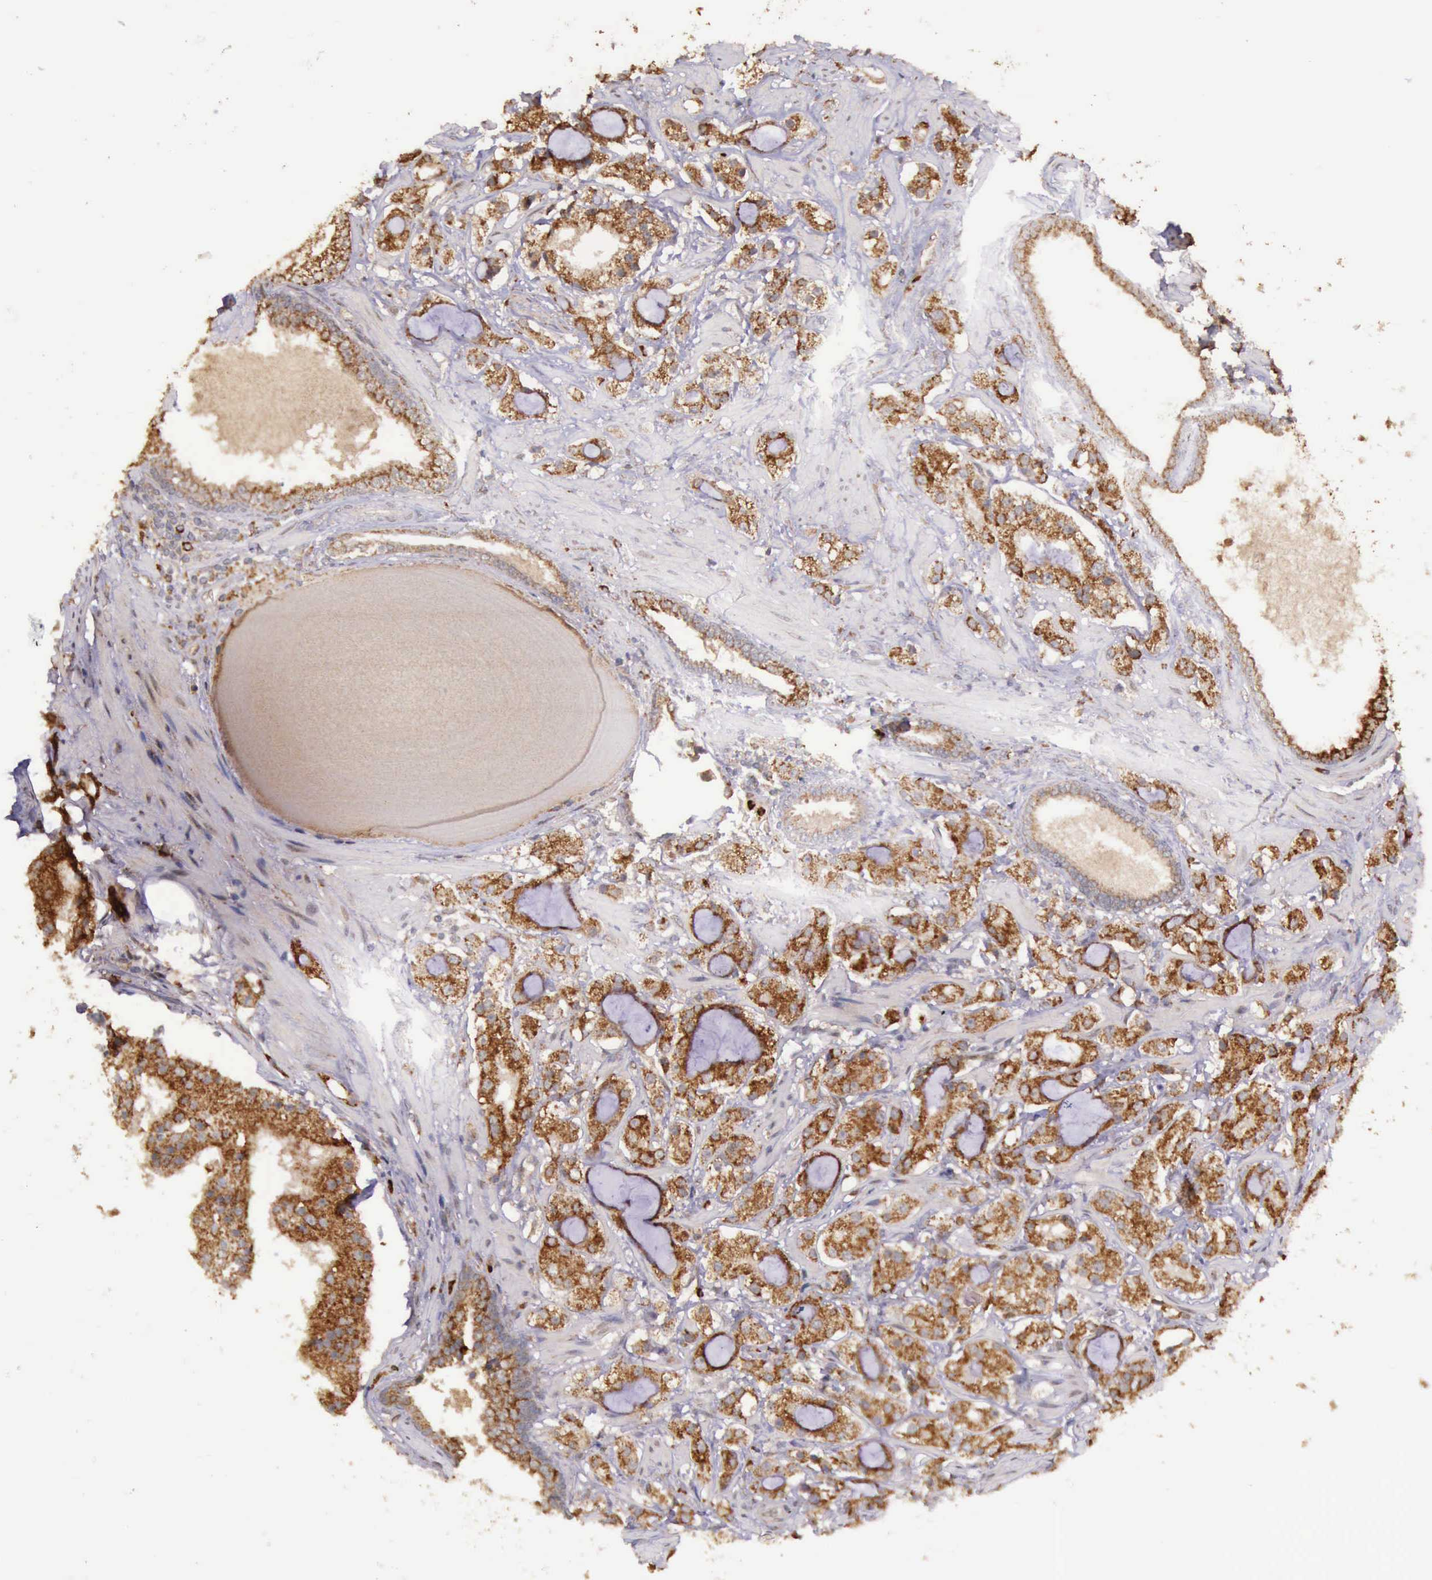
{"staining": {"intensity": "moderate", "quantity": ">75%", "location": "cytoplasmic/membranous"}, "tissue": "prostate cancer", "cell_type": "Tumor cells", "image_type": "cancer", "snomed": [{"axis": "morphology", "description": "Adenocarcinoma, High grade"}, {"axis": "topography", "description": "Prostate"}], "caption": "Human prostate cancer (high-grade adenocarcinoma) stained for a protein (brown) shows moderate cytoplasmic/membranous positive positivity in approximately >75% of tumor cells.", "gene": "ARMCX3", "patient": {"sex": "male", "age": 68}}